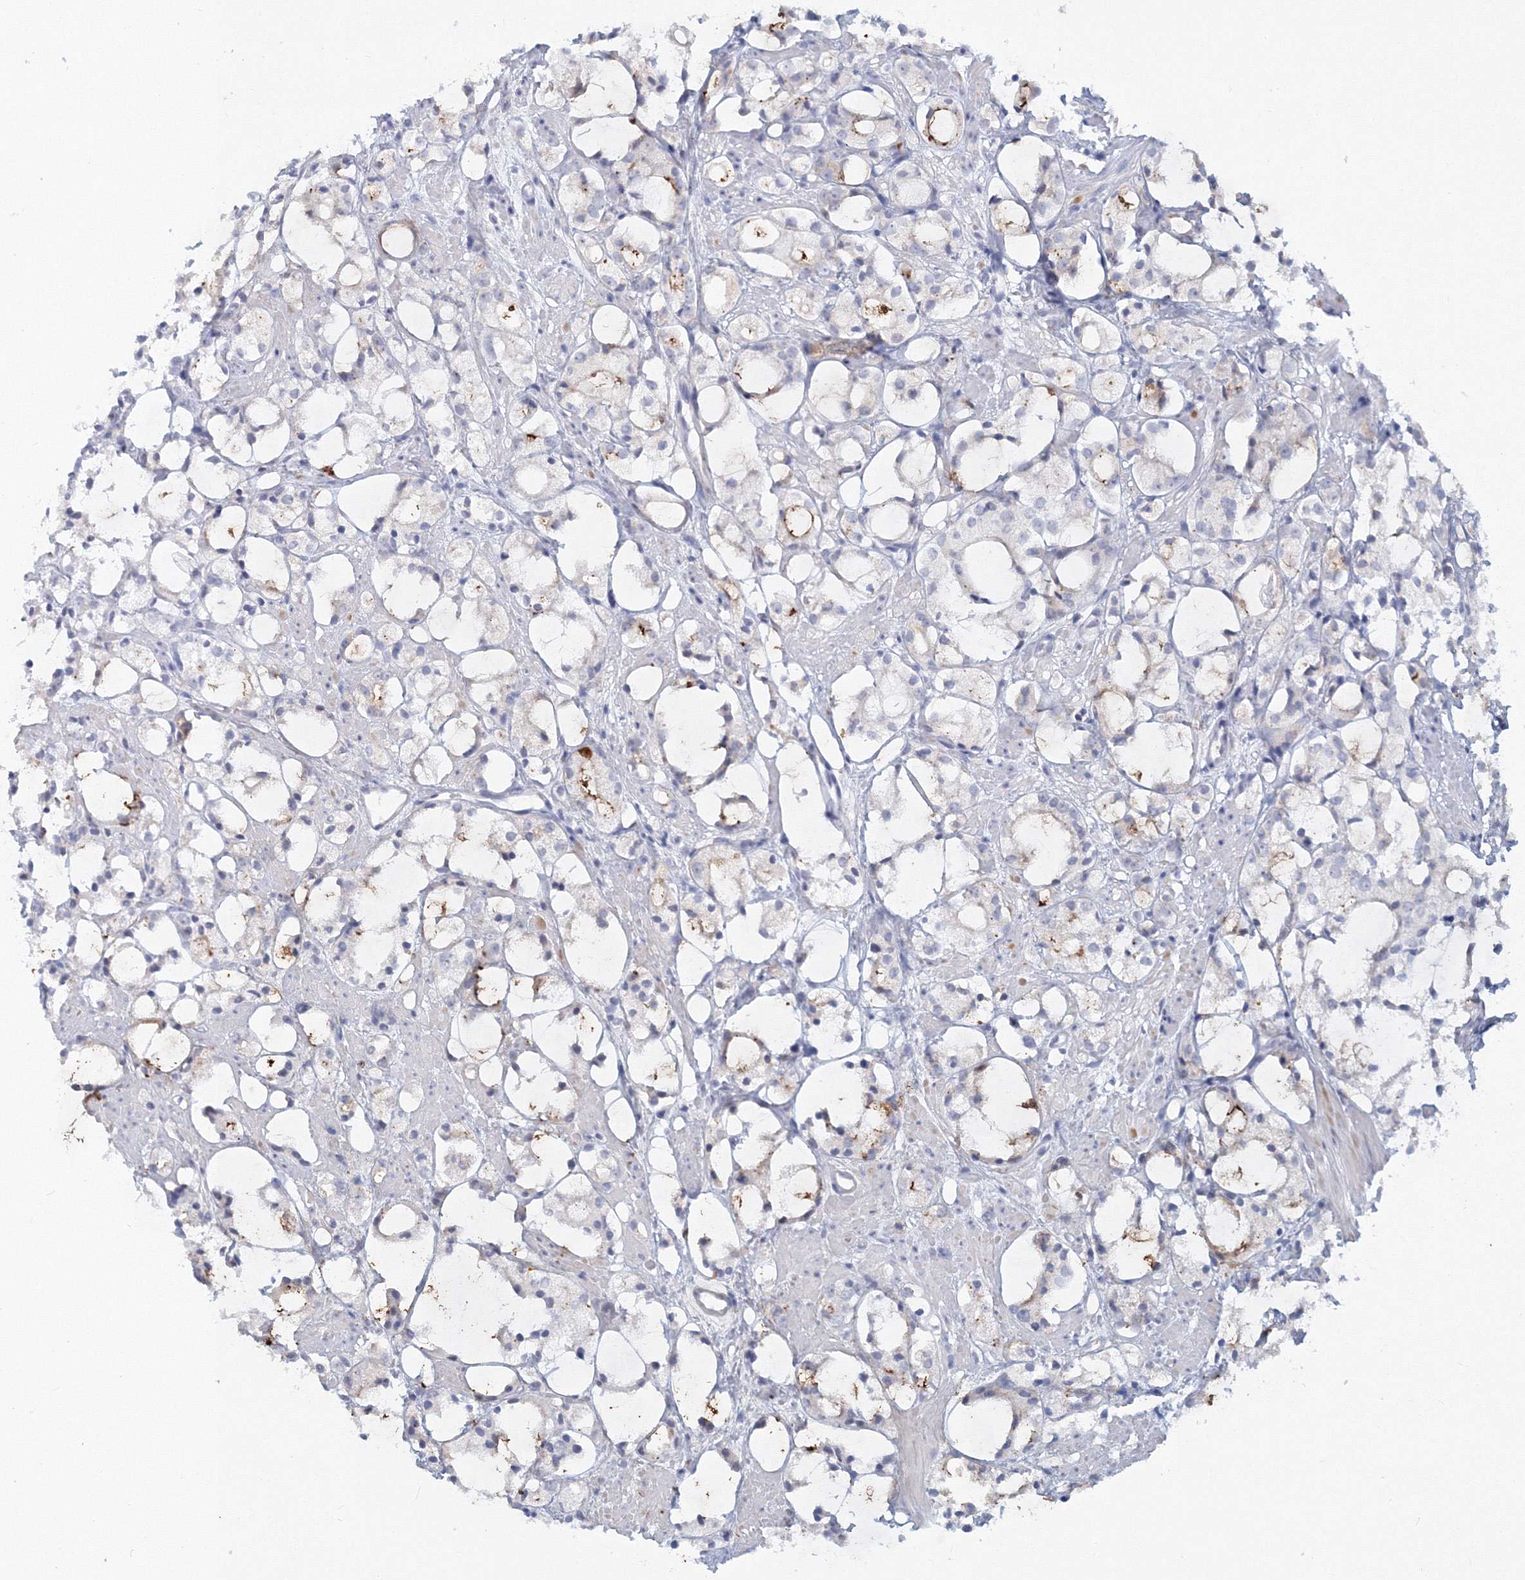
{"staining": {"intensity": "negative", "quantity": "none", "location": "none"}, "tissue": "prostate cancer", "cell_type": "Tumor cells", "image_type": "cancer", "snomed": [{"axis": "morphology", "description": "Adenocarcinoma, High grade"}, {"axis": "topography", "description": "Prostate"}], "caption": "Protein analysis of prostate cancer displays no significant expression in tumor cells. (Brightfield microscopy of DAB (3,3'-diaminobenzidine) immunohistochemistry (IHC) at high magnification).", "gene": "VSIG1", "patient": {"sex": "male", "age": 85}}